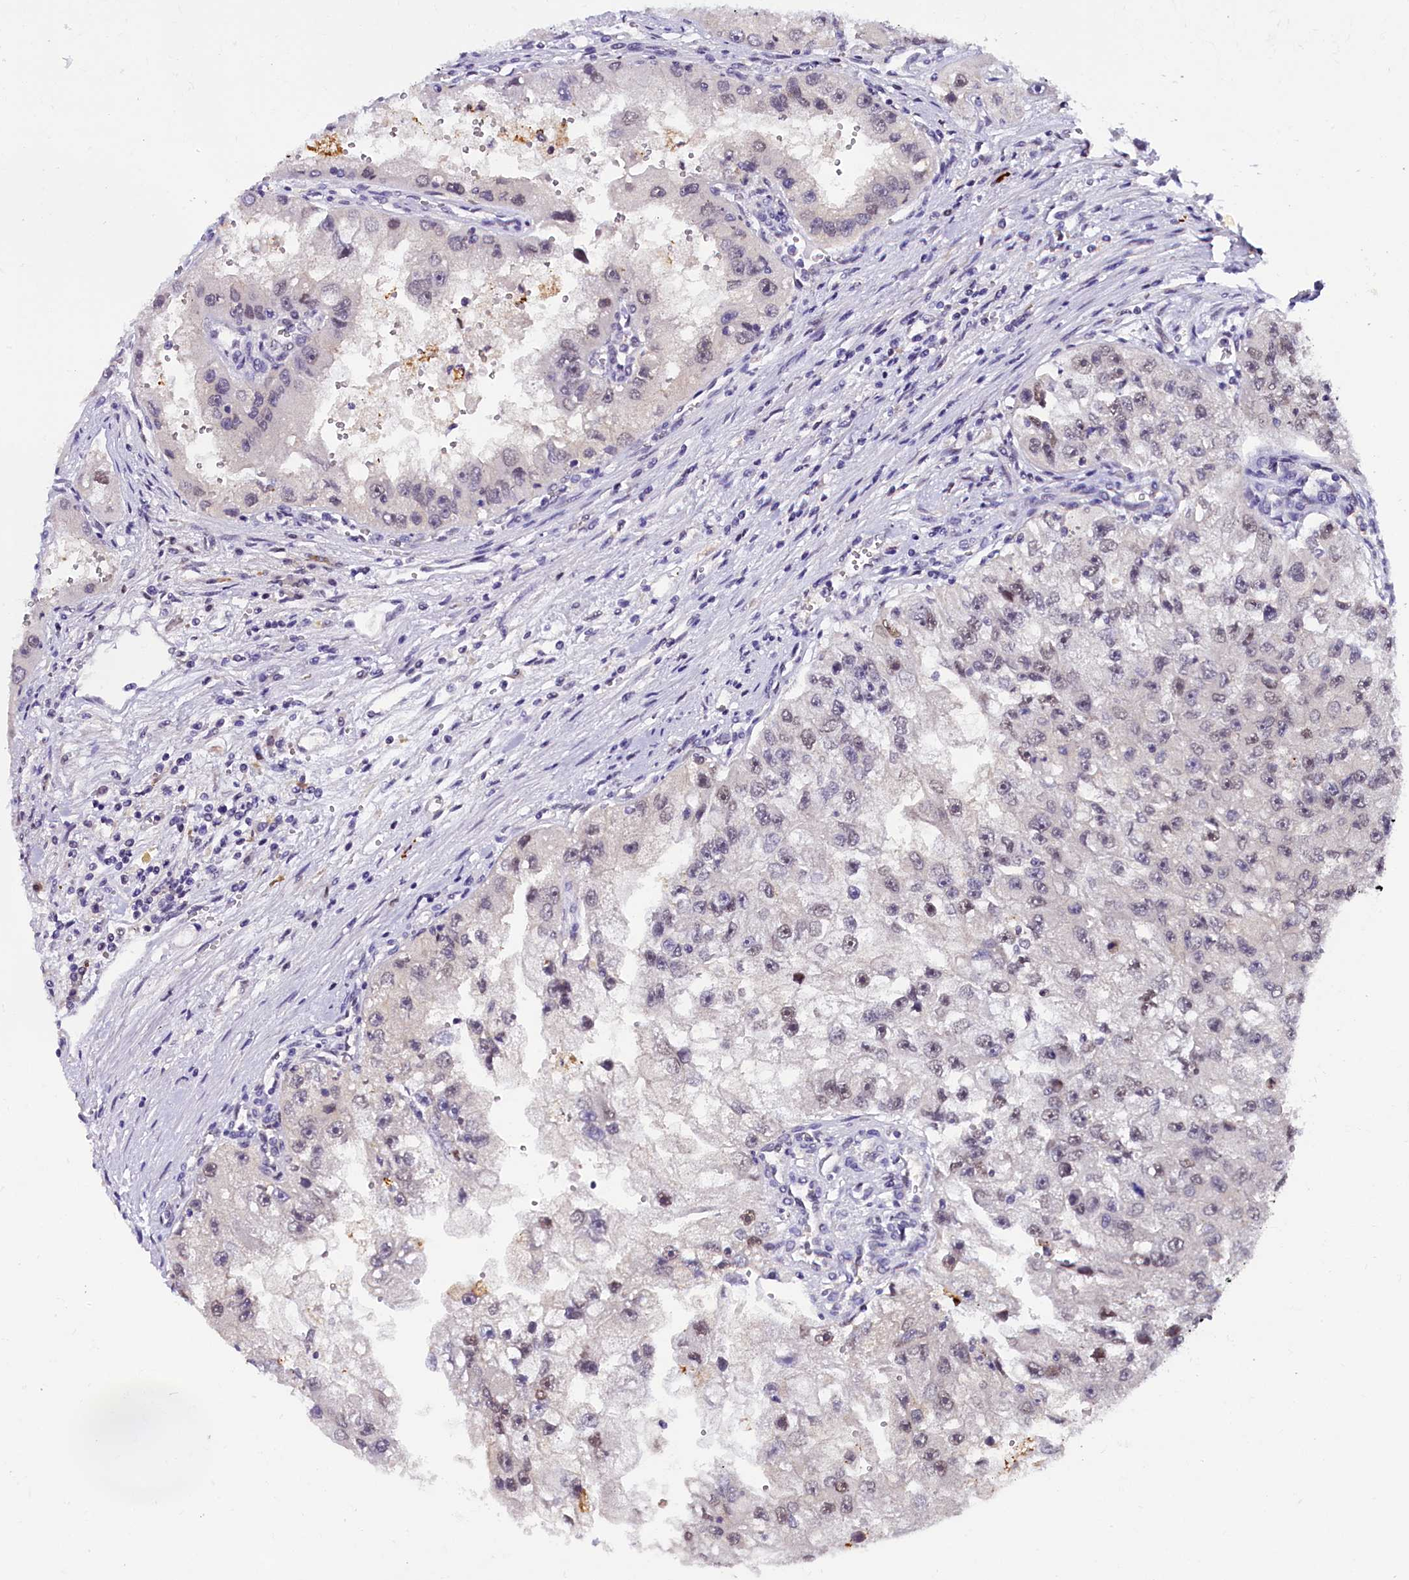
{"staining": {"intensity": "weak", "quantity": "<25%", "location": "nuclear"}, "tissue": "renal cancer", "cell_type": "Tumor cells", "image_type": "cancer", "snomed": [{"axis": "morphology", "description": "Adenocarcinoma, NOS"}, {"axis": "topography", "description": "Kidney"}], "caption": "This is an immunohistochemistry photomicrograph of renal adenocarcinoma. There is no staining in tumor cells.", "gene": "IQCN", "patient": {"sex": "male", "age": 63}}